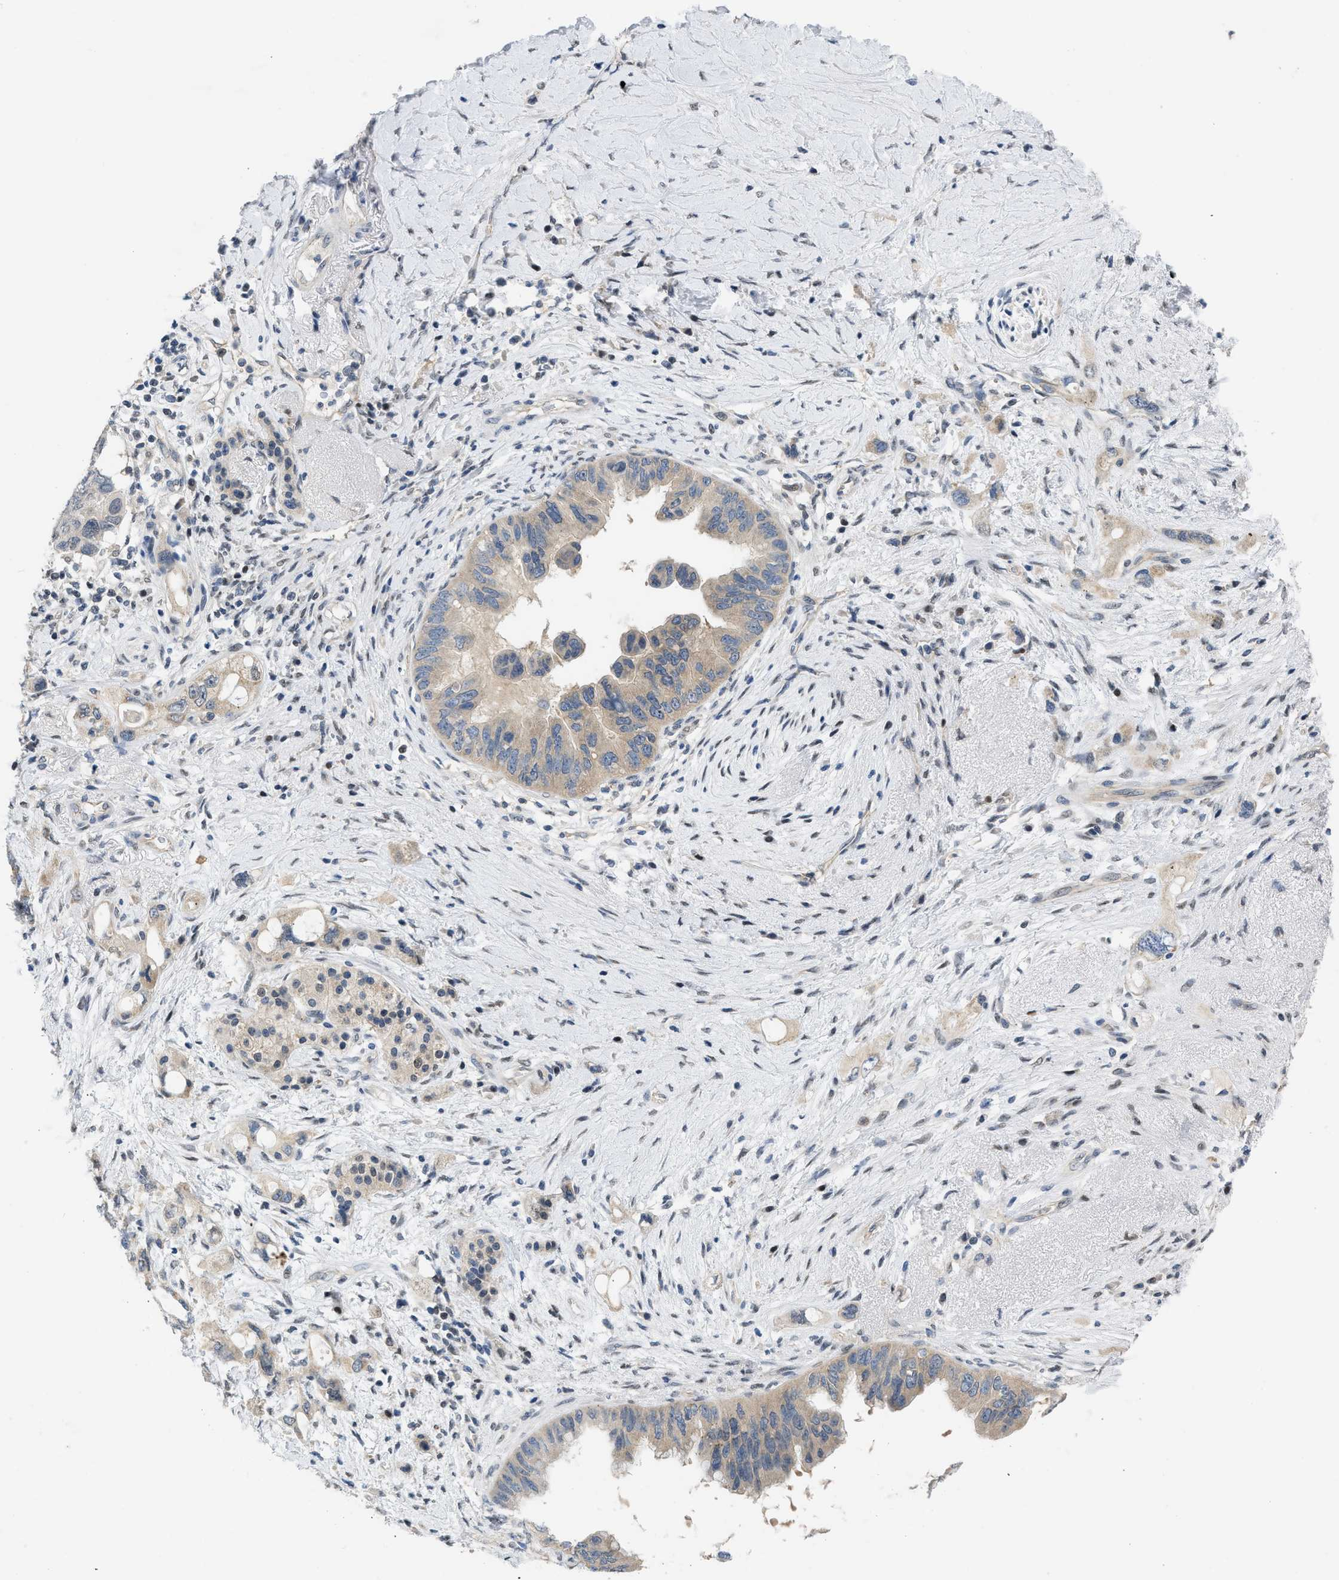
{"staining": {"intensity": "weak", "quantity": "<25%", "location": "cytoplasmic/membranous"}, "tissue": "pancreatic cancer", "cell_type": "Tumor cells", "image_type": "cancer", "snomed": [{"axis": "morphology", "description": "Adenocarcinoma, NOS"}, {"axis": "topography", "description": "Pancreas"}], "caption": "Photomicrograph shows no protein expression in tumor cells of pancreatic cancer (adenocarcinoma) tissue. (DAB immunohistochemistry (IHC) visualized using brightfield microscopy, high magnification).", "gene": "OLIG3", "patient": {"sex": "female", "age": 56}}